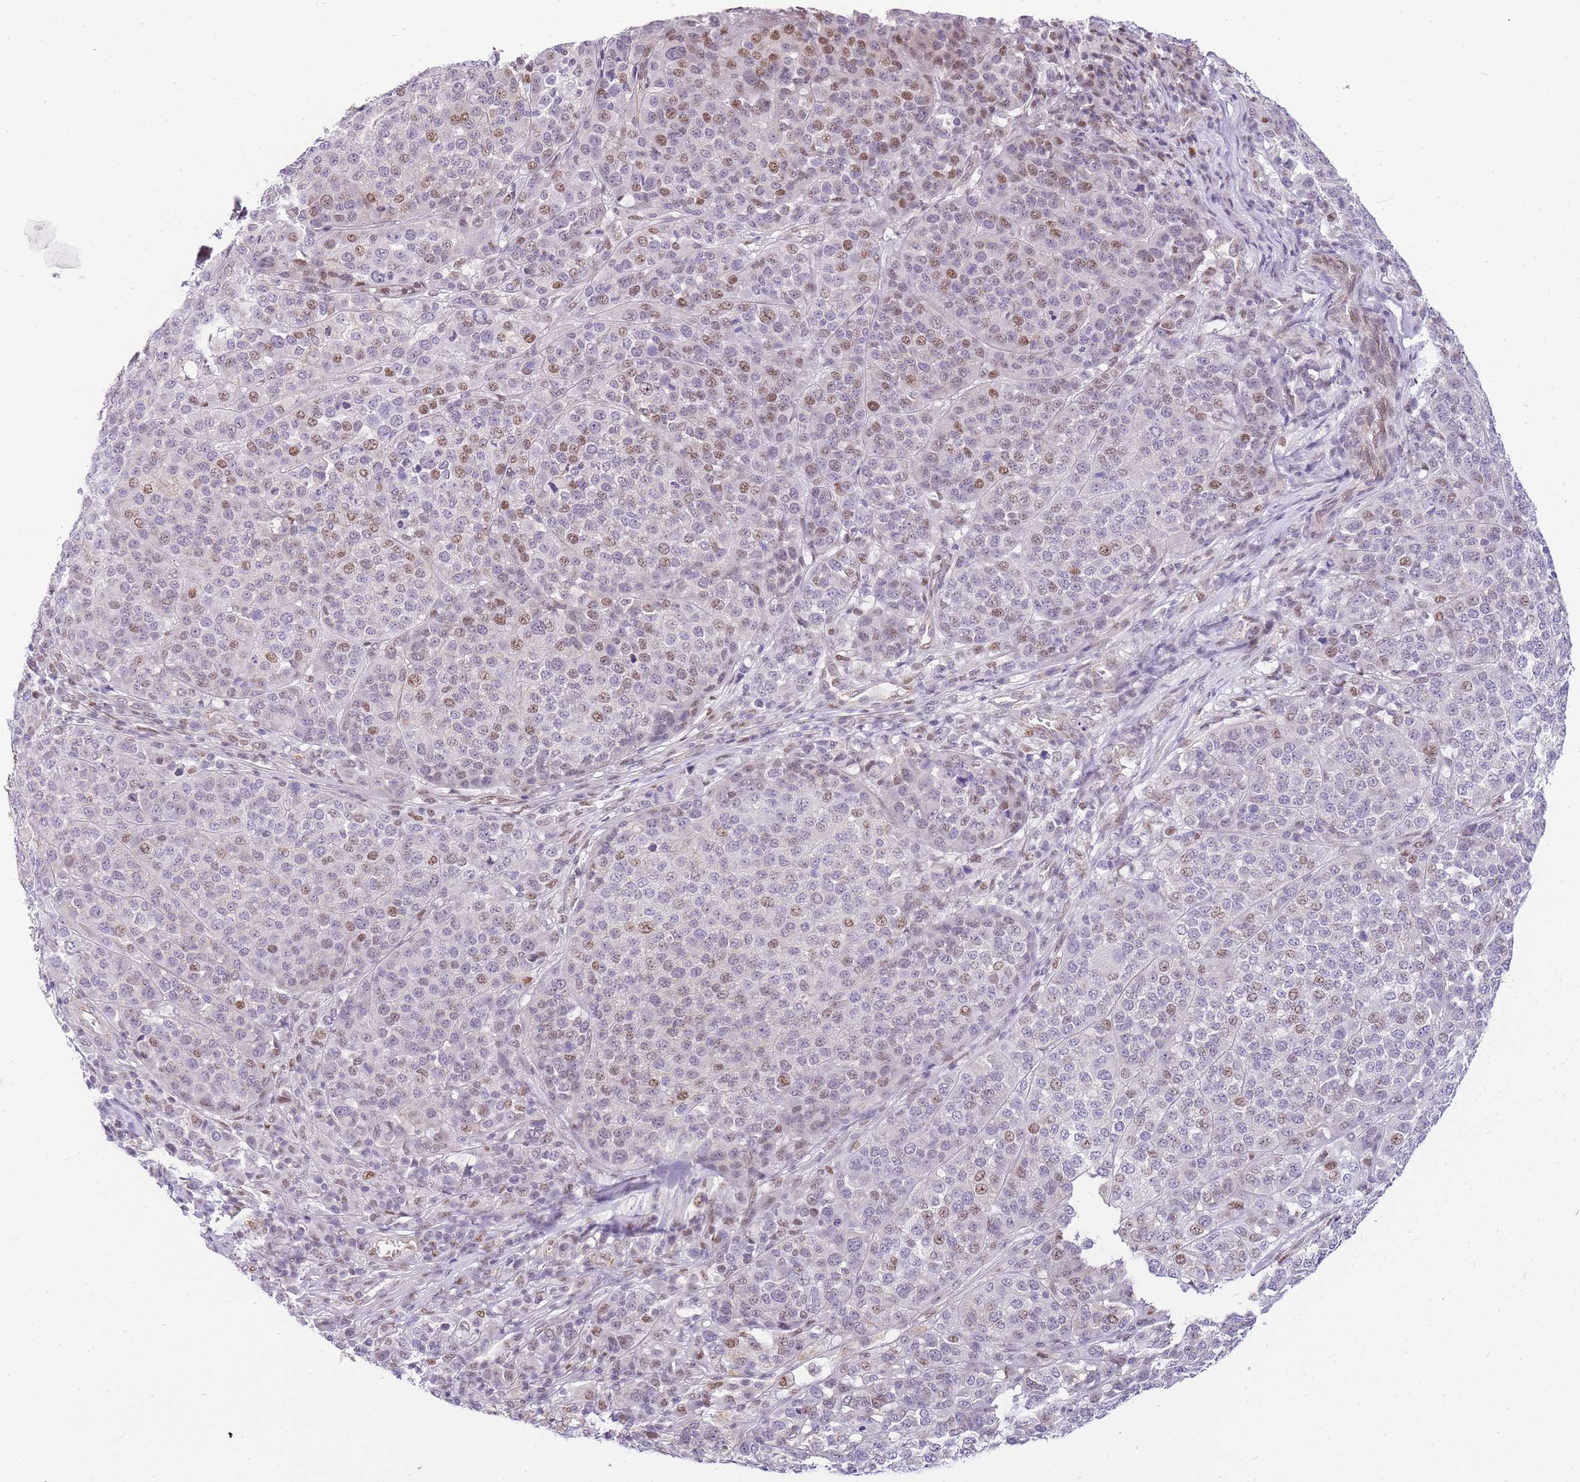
{"staining": {"intensity": "moderate", "quantity": "<25%", "location": "nuclear"}, "tissue": "melanoma", "cell_type": "Tumor cells", "image_type": "cancer", "snomed": [{"axis": "morphology", "description": "Malignant melanoma, Metastatic site"}, {"axis": "topography", "description": "Lymph node"}], "caption": "Human malignant melanoma (metastatic site) stained with a protein marker reveals moderate staining in tumor cells.", "gene": "CLBA1", "patient": {"sex": "male", "age": 44}}